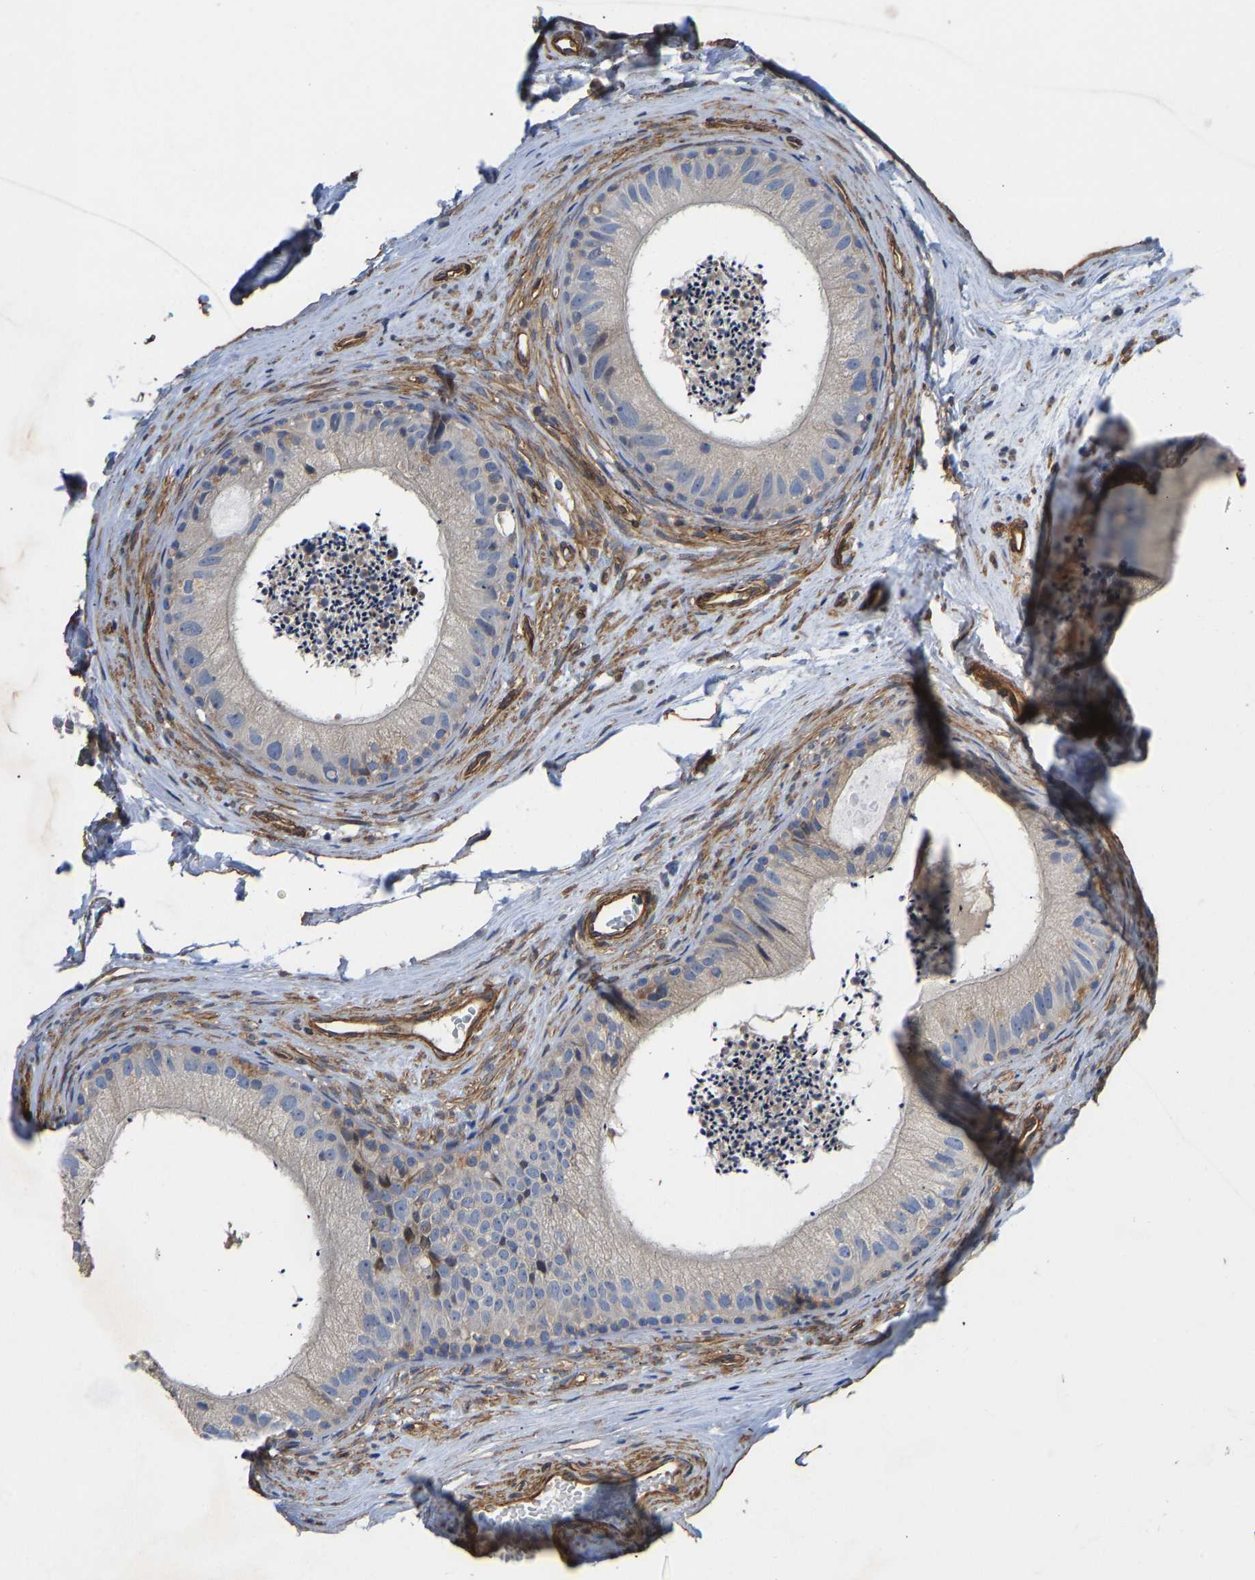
{"staining": {"intensity": "negative", "quantity": "none", "location": "none"}, "tissue": "epididymis", "cell_type": "Glandular cells", "image_type": "normal", "snomed": [{"axis": "morphology", "description": "Normal tissue, NOS"}, {"axis": "topography", "description": "Epididymis"}], "caption": "This is a histopathology image of IHC staining of benign epididymis, which shows no positivity in glandular cells. The staining was performed using DAB to visualize the protein expression in brown, while the nuclei were stained in blue with hematoxylin (Magnification: 20x).", "gene": "ELMO2", "patient": {"sex": "male", "age": 56}}